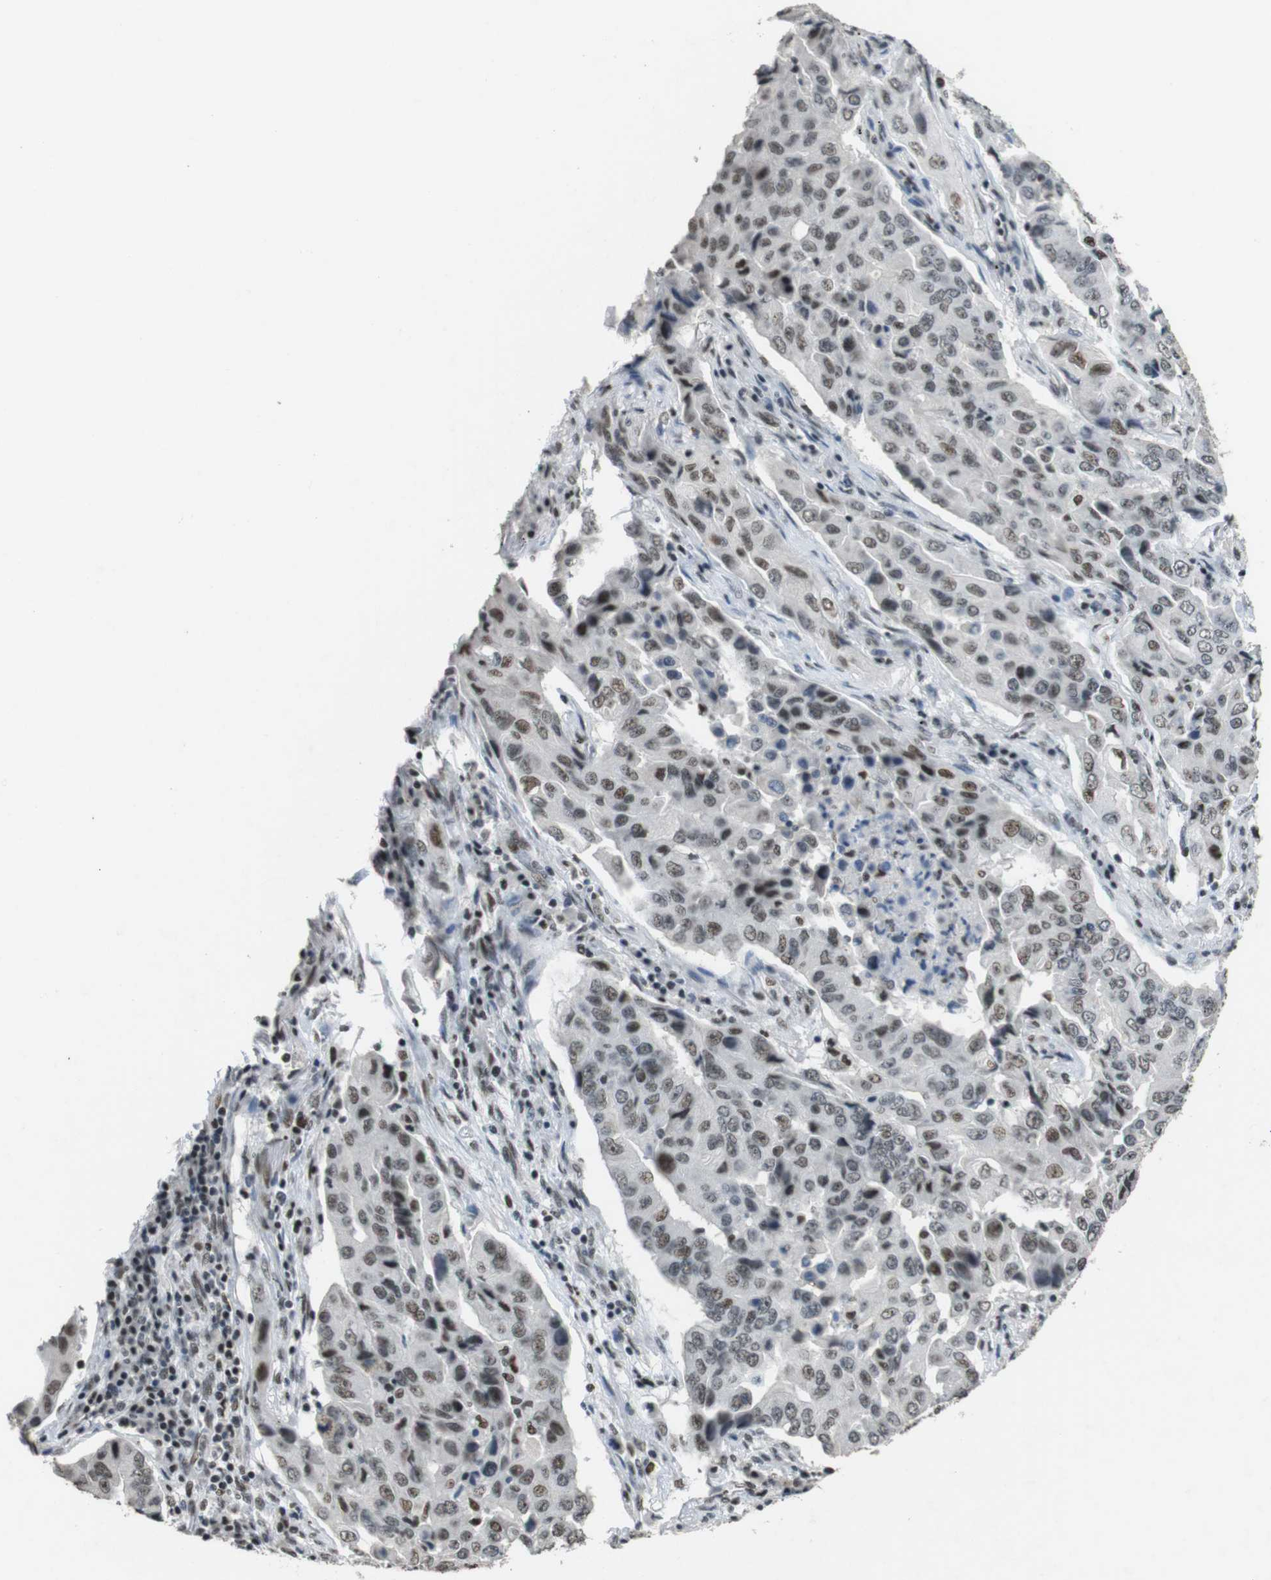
{"staining": {"intensity": "weak", "quantity": "25%-75%", "location": "nuclear"}, "tissue": "lung cancer", "cell_type": "Tumor cells", "image_type": "cancer", "snomed": [{"axis": "morphology", "description": "Adenocarcinoma, NOS"}, {"axis": "topography", "description": "Lung"}], "caption": "A brown stain highlights weak nuclear positivity of a protein in lung adenocarcinoma tumor cells.", "gene": "CSNK2B", "patient": {"sex": "female", "age": 65}}